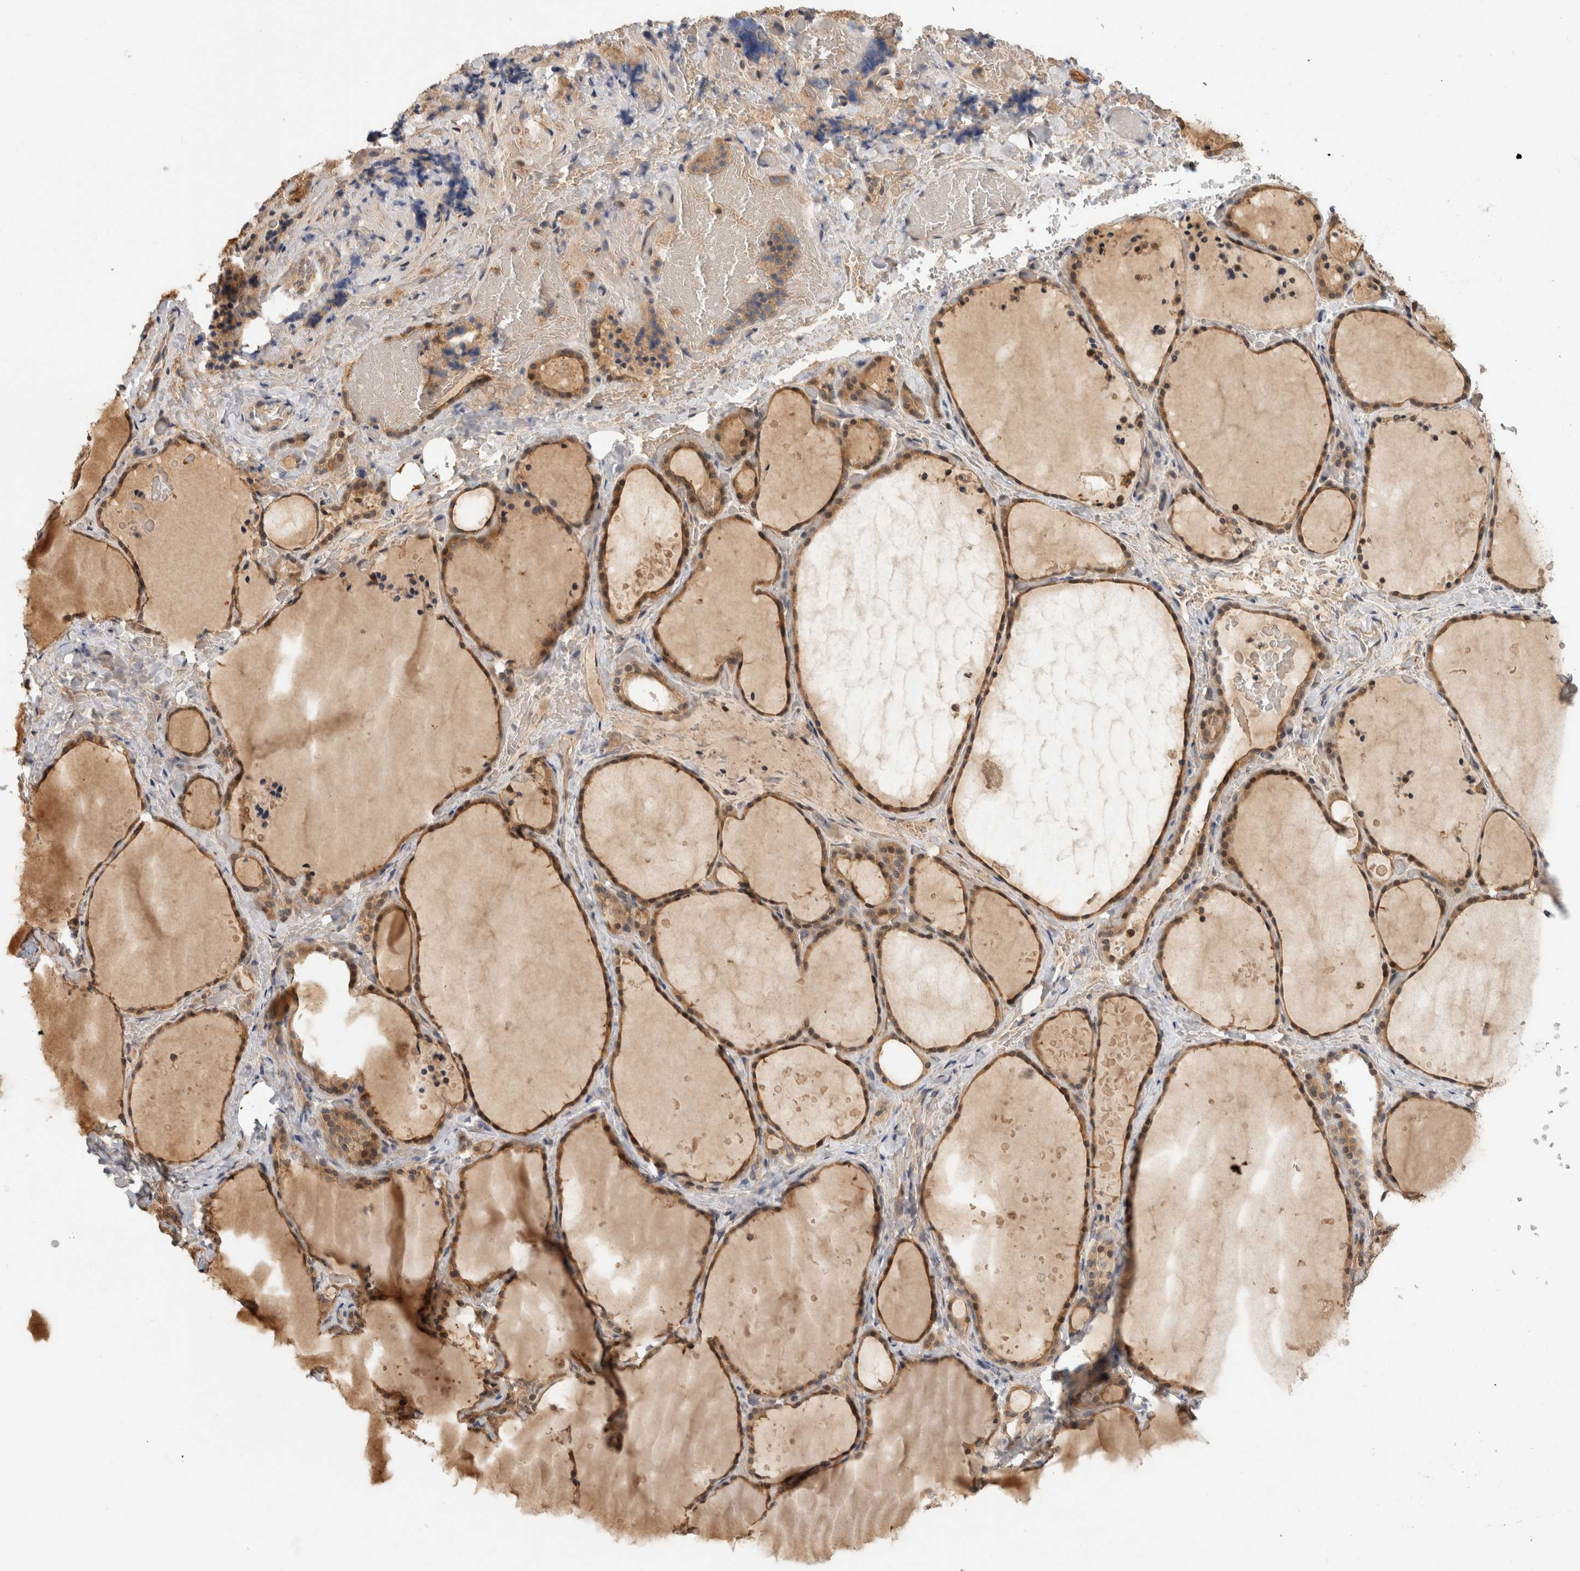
{"staining": {"intensity": "moderate", "quantity": ">75%", "location": "cytoplasmic/membranous,nuclear"}, "tissue": "thyroid gland", "cell_type": "Glandular cells", "image_type": "normal", "snomed": [{"axis": "morphology", "description": "Normal tissue, NOS"}, {"axis": "topography", "description": "Thyroid gland"}], "caption": "High-power microscopy captured an immunohistochemistry histopathology image of benign thyroid gland, revealing moderate cytoplasmic/membranous,nuclear expression in approximately >75% of glandular cells.", "gene": "PGM1", "patient": {"sex": "female", "age": 44}}